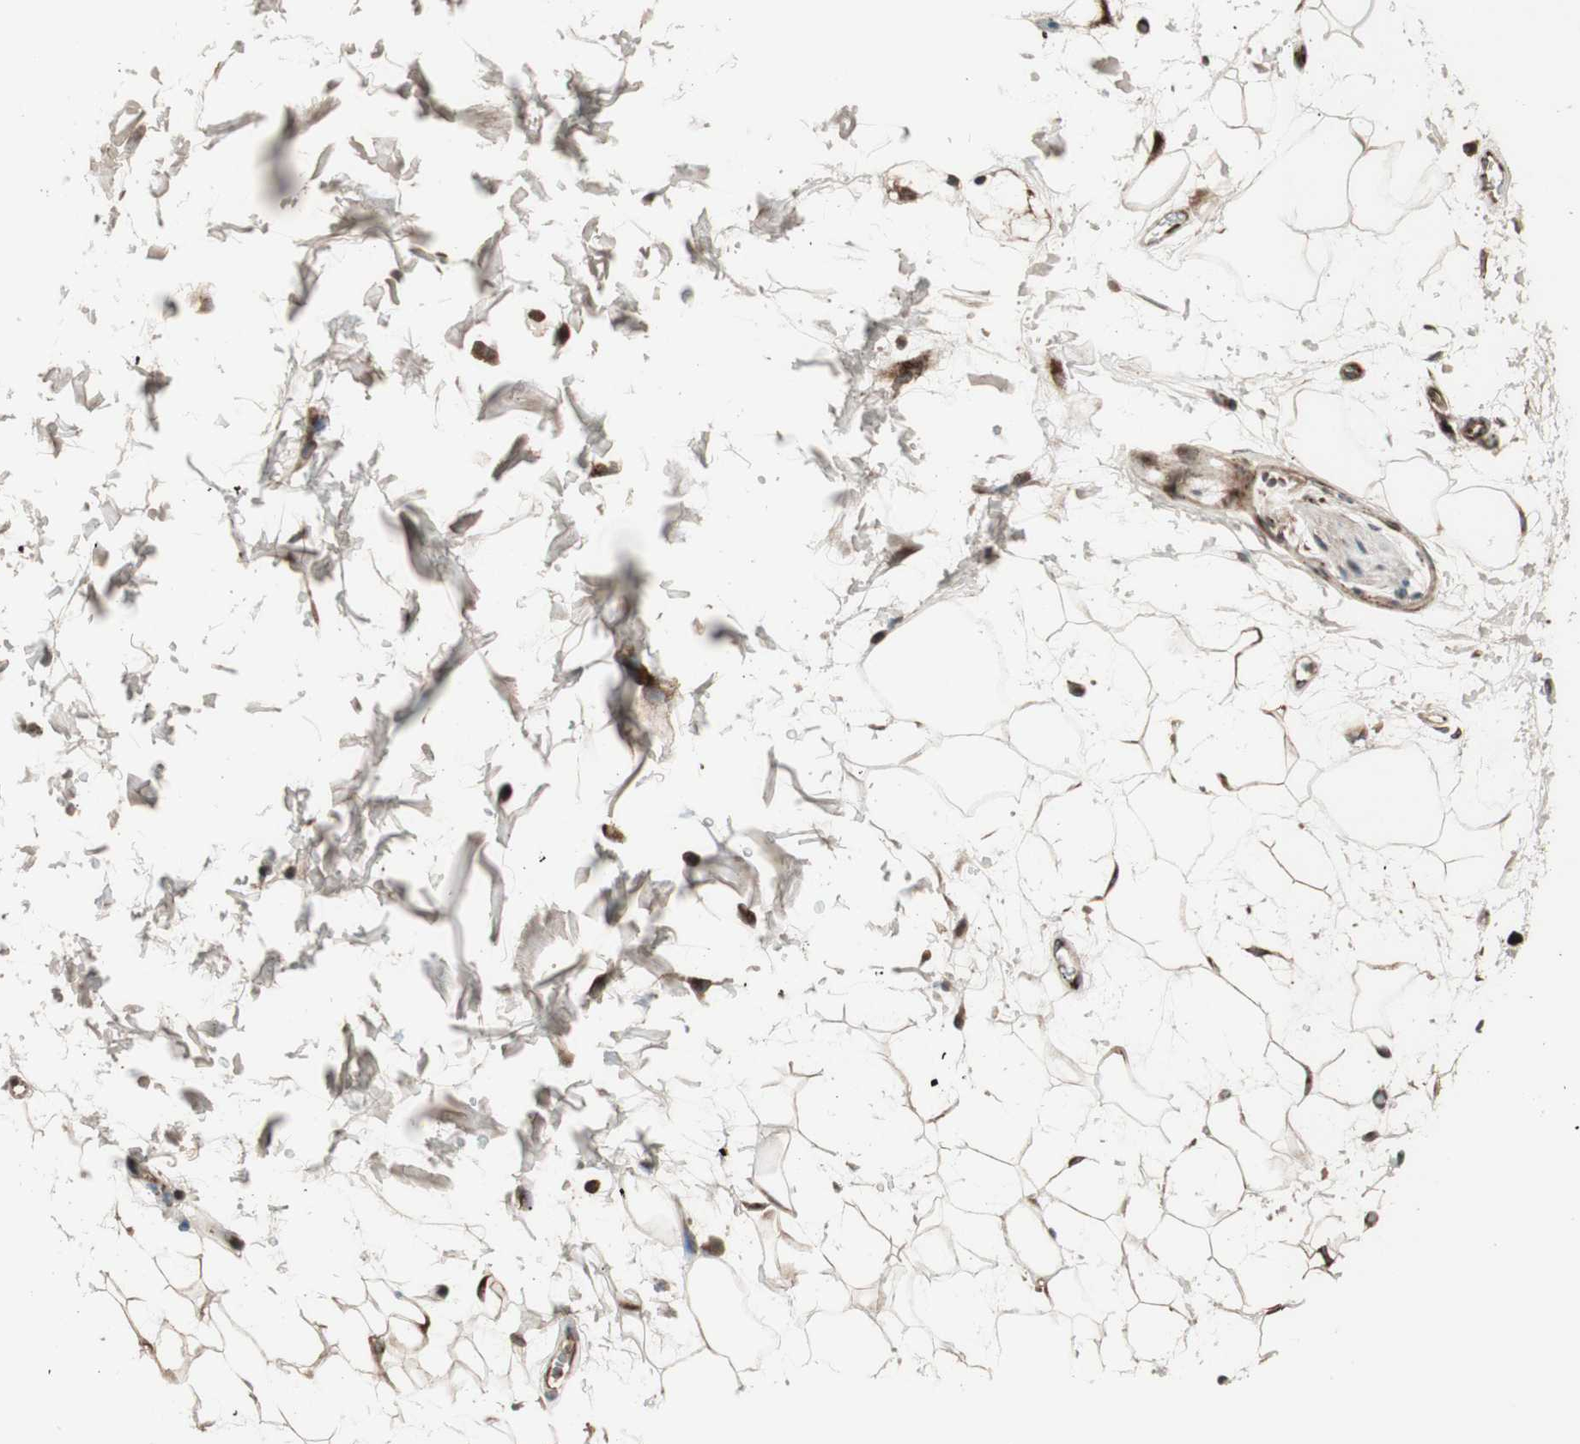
{"staining": {"intensity": "moderate", "quantity": ">75%", "location": "cytoplasmic/membranous"}, "tissue": "adipose tissue", "cell_type": "Adipocytes", "image_type": "normal", "snomed": [{"axis": "morphology", "description": "Normal tissue, NOS"}, {"axis": "topography", "description": "Soft tissue"}], "caption": "This photomicrograph reveals immunohistochemistry staining of normal human adipose tissue, with medium moderate cytoplasmic/membranous positivity in about >75% of adipocytes.", "gene": "CCN4", "patient": {"sex": "male", "age": 72}}